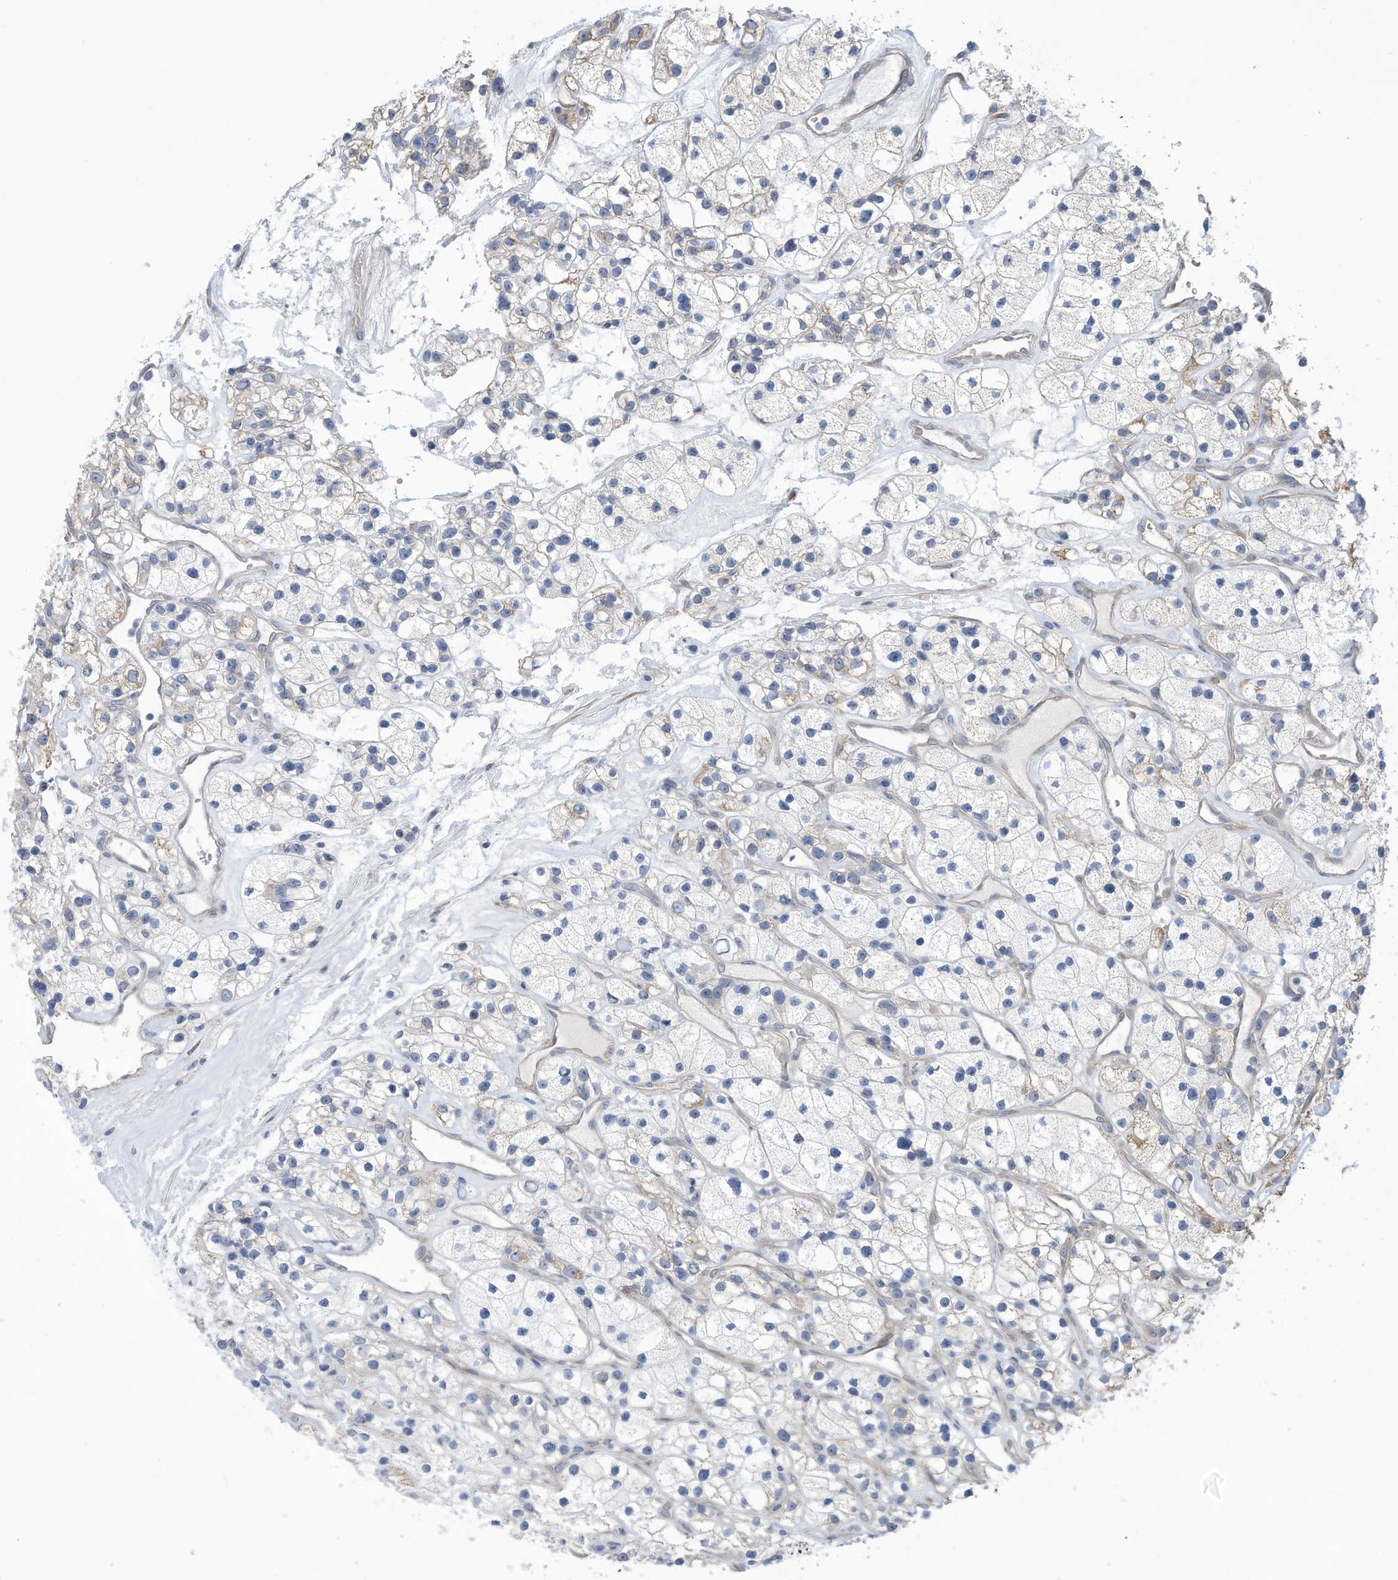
{"staining": {"intensity": "negative", "quantity": "none", "location": "none"}, "tissue": "renal cancer", "cell_type": "Tumor cells", "image_type": "cancer", "snomed": [{"axis": "morphology", "description": "Adenocarcinoma, NOS"}, {"axis": "topography", "description": "Kidney"}], "caption": "A photomicrograph of human adenocarcinoma (renal) is negative for staining in tumor cells.", "gene": "ZNF292", "patient": {"sex": "female", "age": 57}}